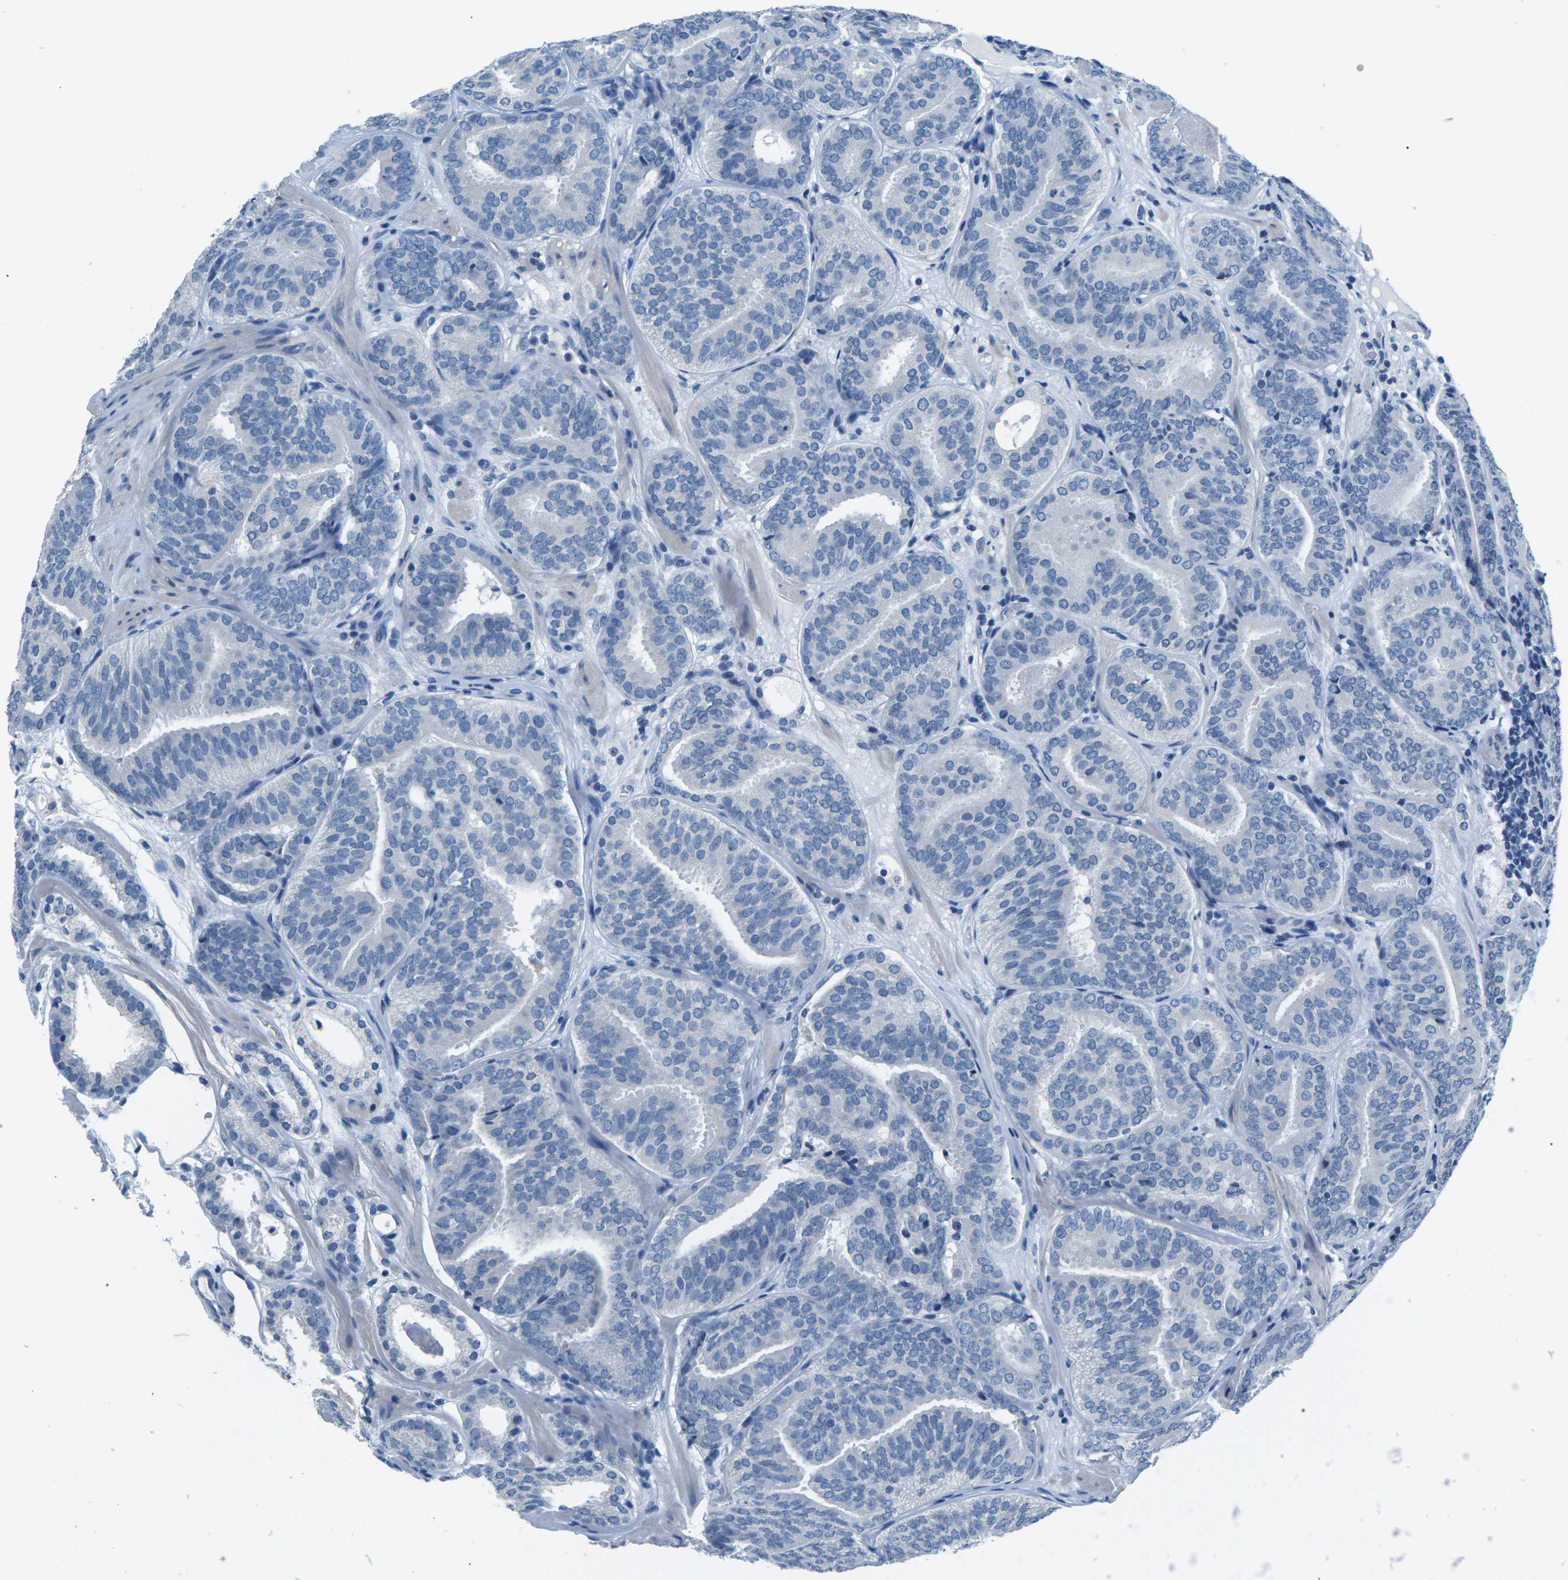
{"staining": {"intensity": "negative", "quantity": "none", "location": "none"}, "tissue": "prostate cancer", "cell_type": "Tumor cells", "image_type": "cancer", "snomed": [{"axis": "morphology", "description": "Adenocarcinoma, Low grade"}, {"axis": "topography", "description": "Prostate"}], "caption": "Prostate cancer was stained to show a protein in brown. There is no significant staining in tumor cells.", "gene": "UMOD", "patient": {"sex": "male", "age": 69}}